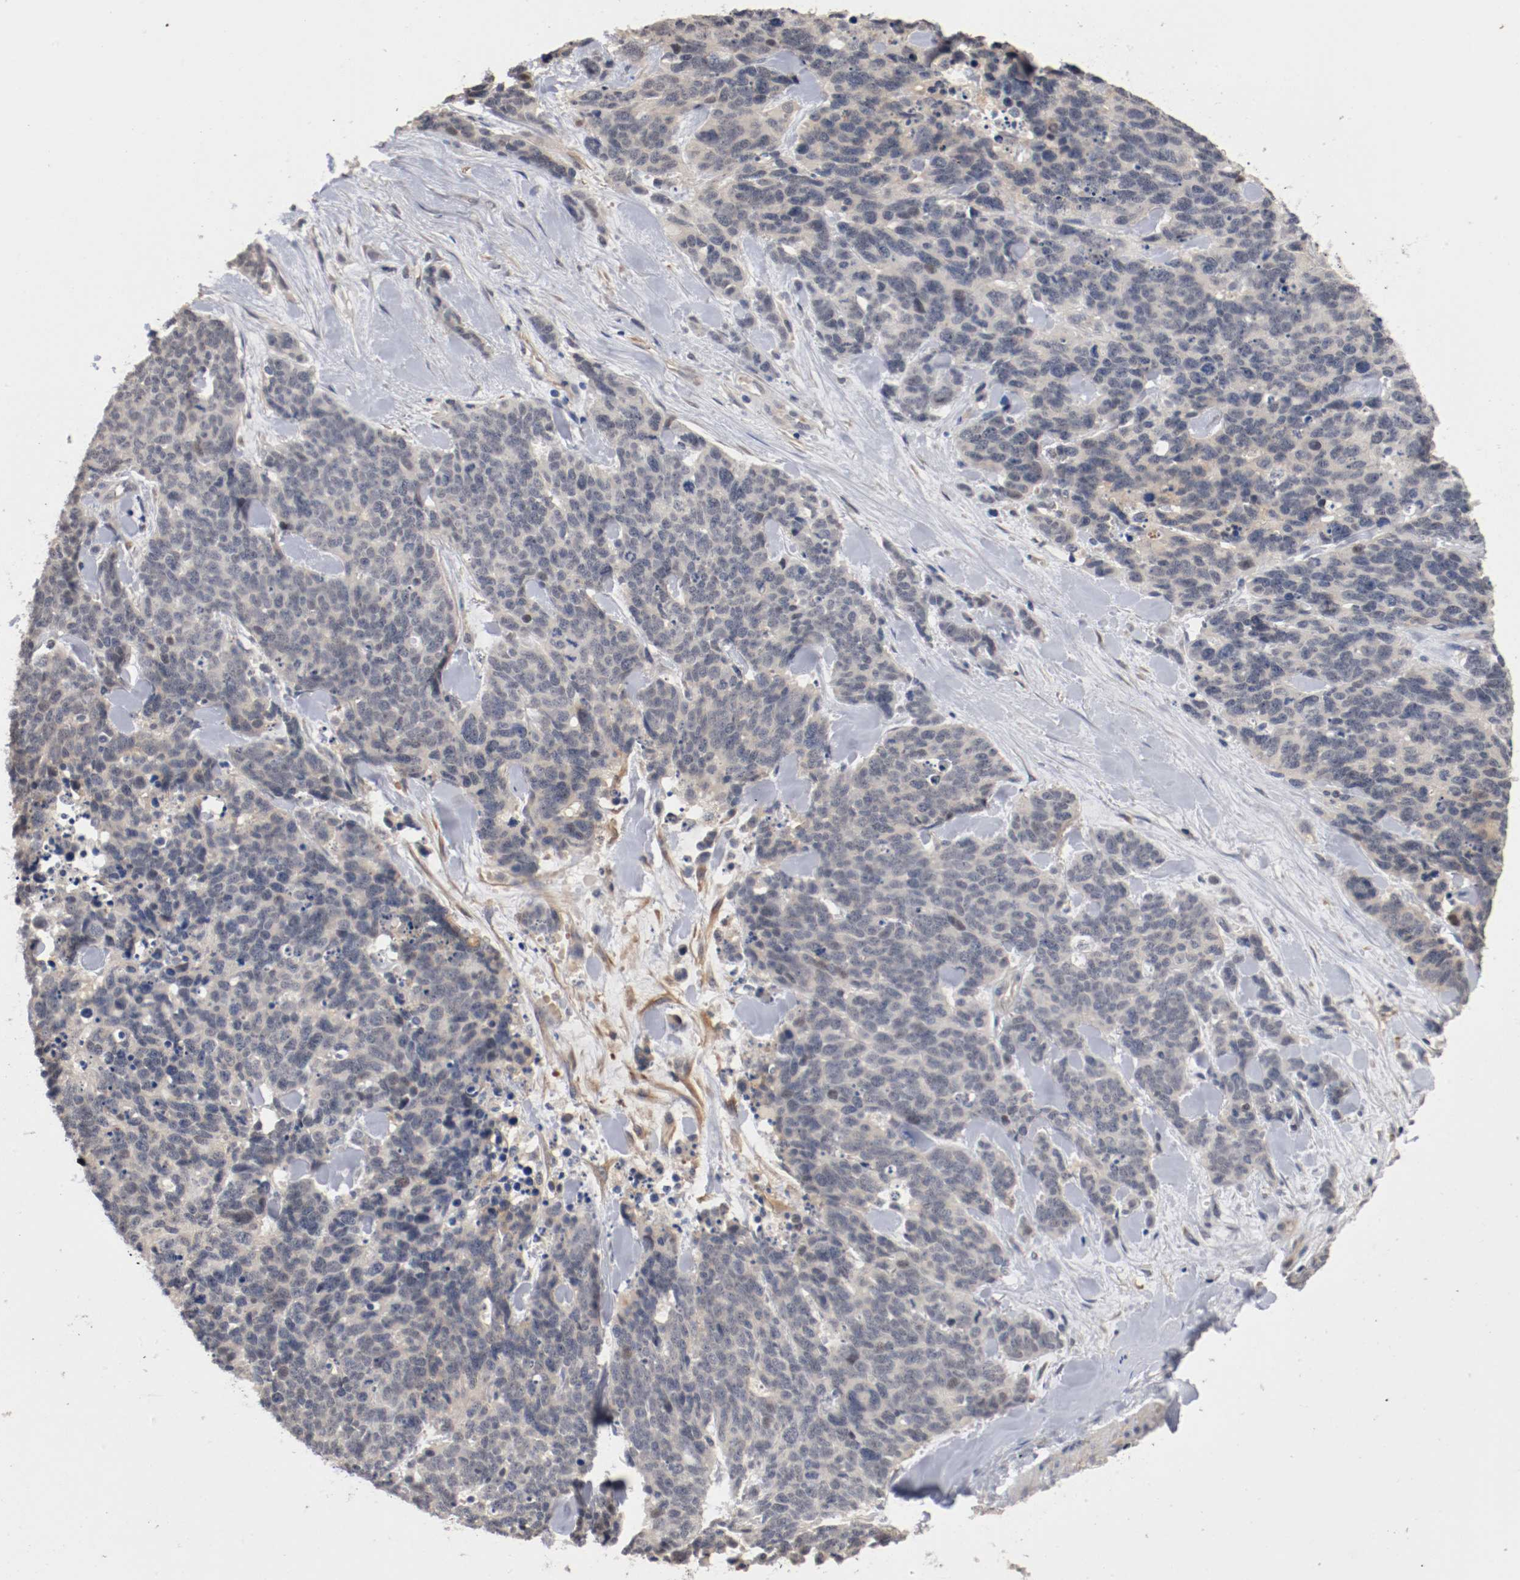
{"staining": {"intensity": "weak", "quantity": "<25%", "location": "nuclear"}, "tissue": "lung cancer", "cell_type": "Tumor cells", "image_type": "cancer", "snomed": [{"axis": "morphology", "description": "Neoplasm, malignant, NOS"}, {"axis": "topography", "description": "Lung"}], "caption": "Immunohistochemistry histopathology image of neoplasm (malignant) (lung) stained for a protein (brown), which reveals no positivity in tumor cells.", "gene": "RBM23", "patient": {"sex": "female", "age": 58}}